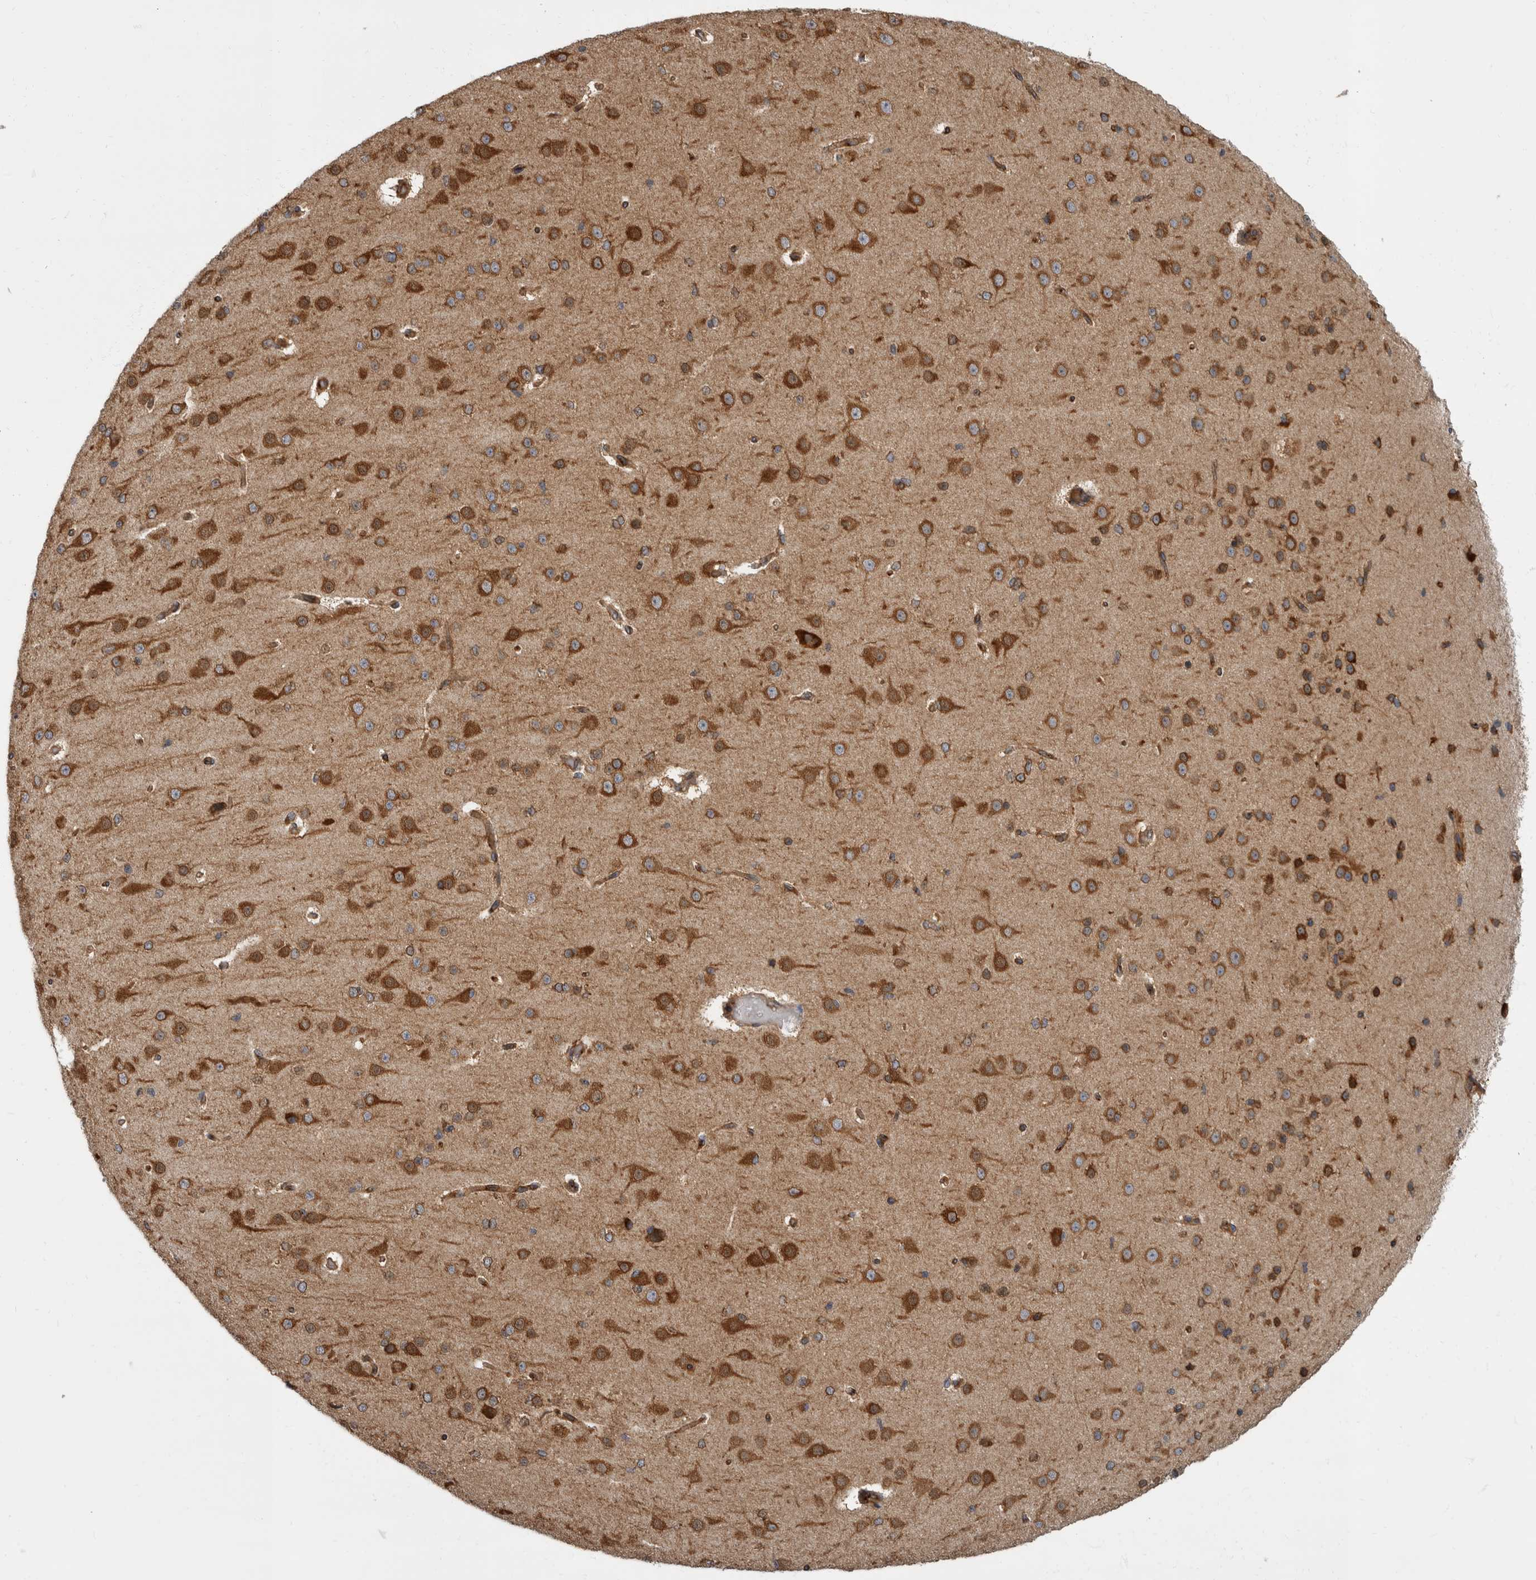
{"staining": {"intensity": "moderate", "quantity": ">75%", "location": "cytoplasmic/membranous"}, "tissue": "cerebral cortex", "cell_type": "Endothelial cells", "image_type": "normal", "snomed": [{"axis": "morphology", "description": "Normal tissue, NOS"}, {"axis": "morphology", "description": "Developmental malformation"}, {"axis": "topography", "description": "Cerebral cortex"}], "caption": "A histopathology image showing moderate cytoplasmic/membranous staining in about >75% of endothelial cells in normal cerebral cortex, as visualized by brown immunohistochemical staining.", "gene": "HOOK3", "patient": {"sex": "female", "age": 30}}